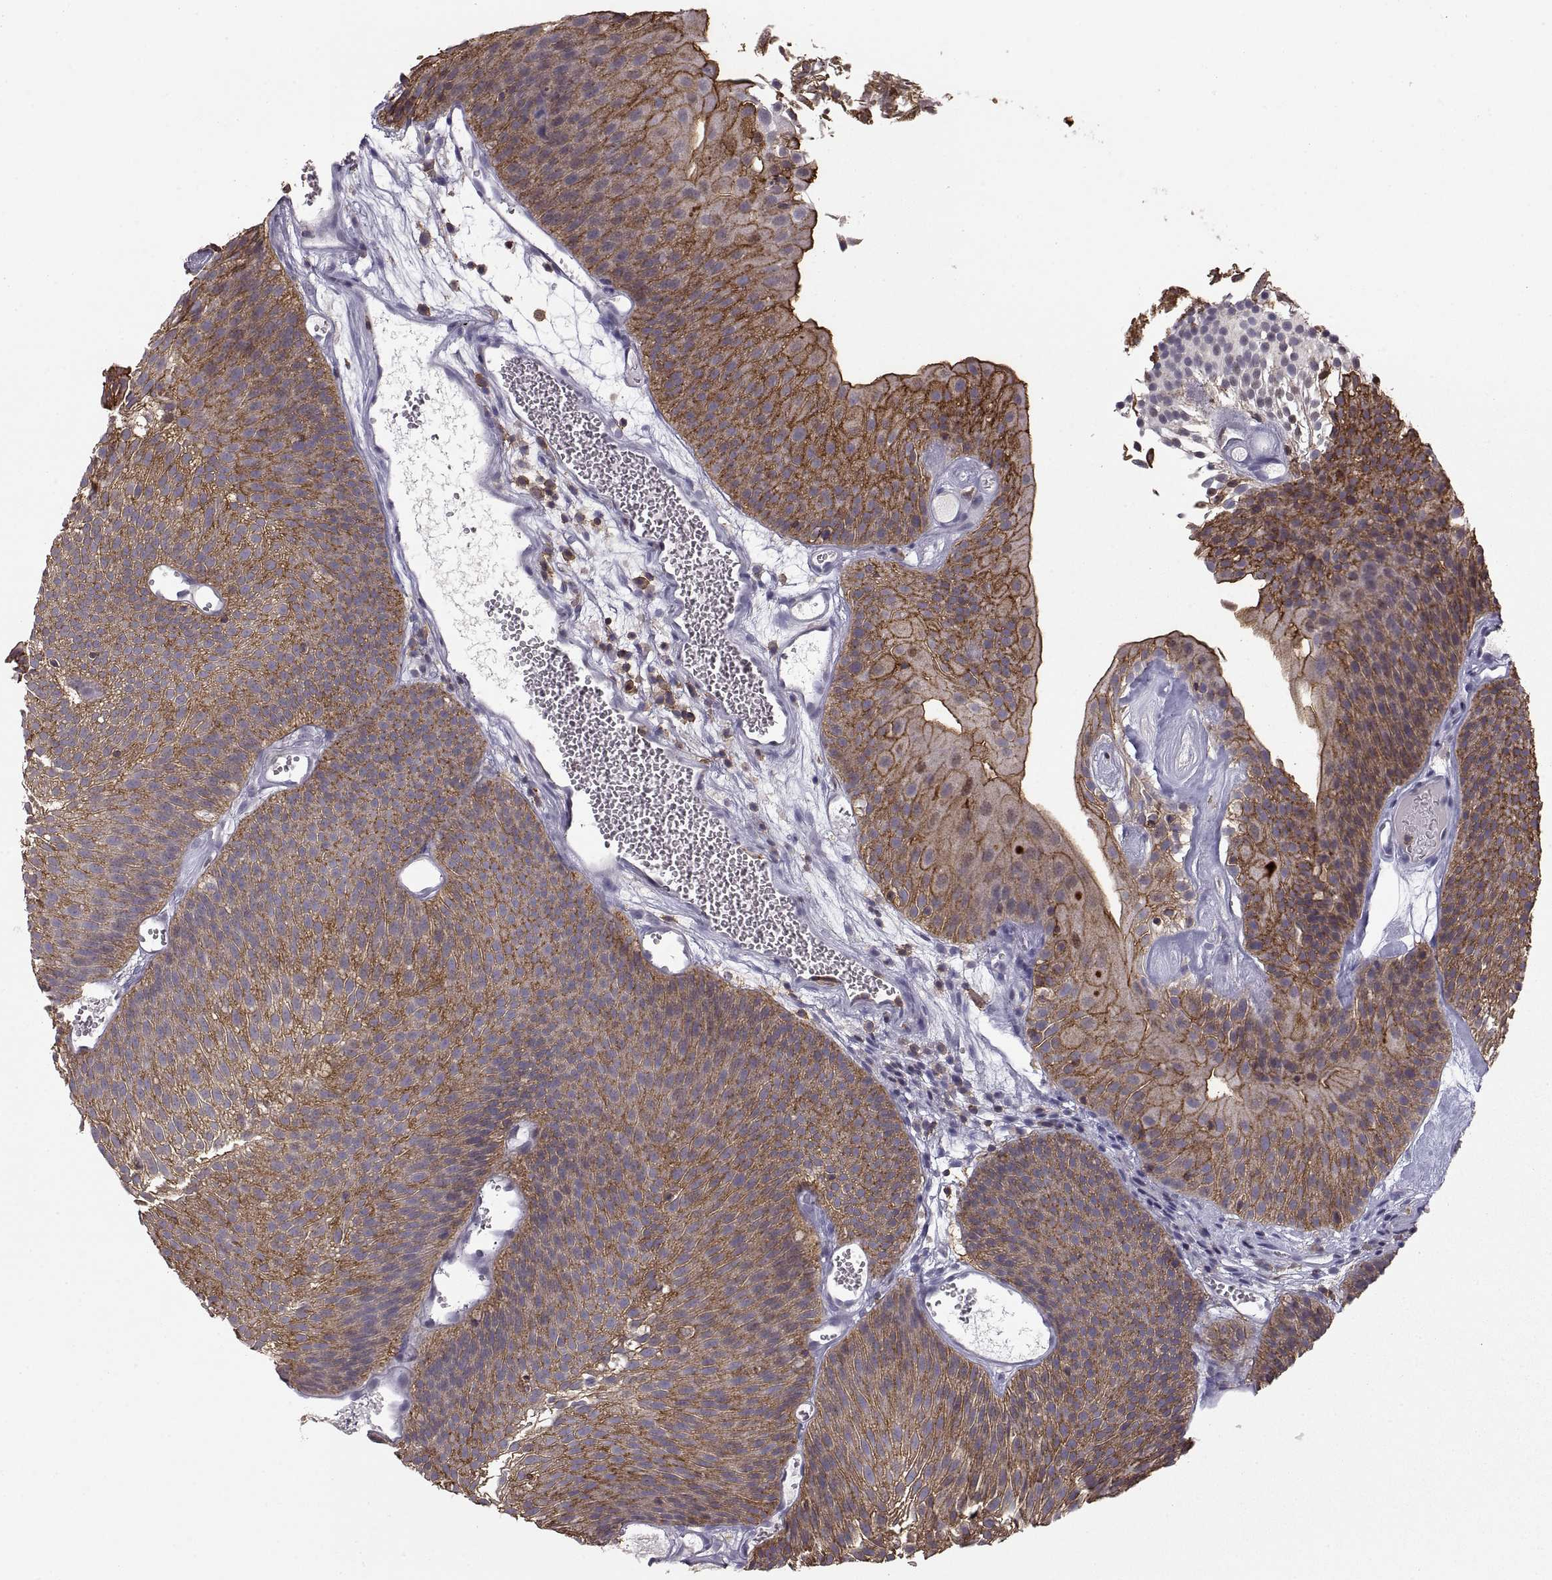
{"staining": {"intensity": "moderate", "quantity": ">75%", "location": "cytoplasmic/membranous"}, "tissue": "urothelial cancer", "cell_type": "Tumor cells", "image_type": "cancer", "snomed": [{"axis": "morphology", "description": "Urothelial carcinoma, Low grade"}, {"axis": "topography", "description": "Urinary bladder"}], "caption": "The histopathology image exhibits staining of urothelial cancer, revealing moderate cytoplasmic/membranous protein staining (brown color) within tumor cells.", "gene": "EZR", "patient": {"sex": "male", "age": 52}}